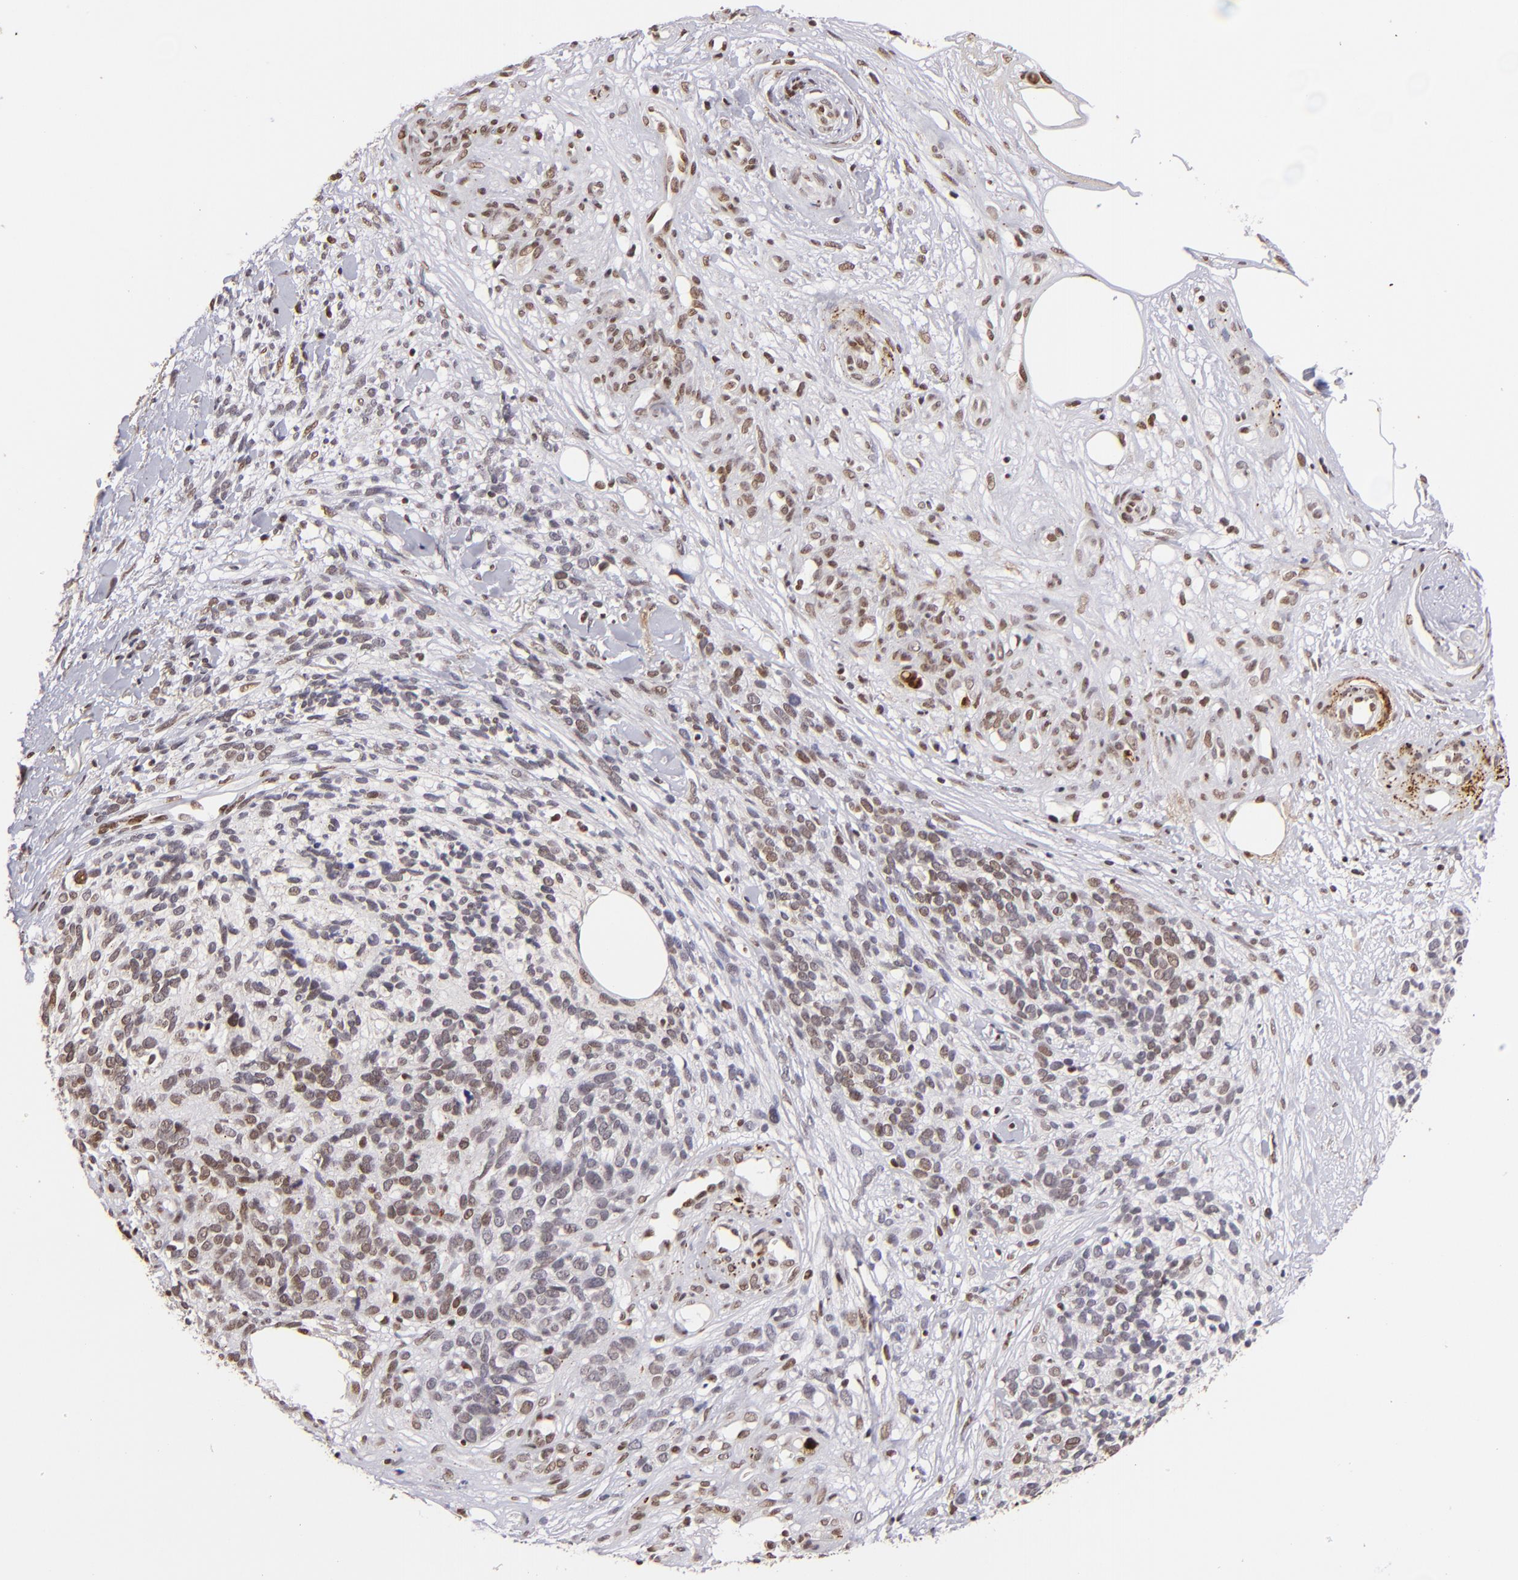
{"staining": {"intensity": "negative", "quantity": "none", "location": "none"}, "tissue": "melanoma", "cell_type": "Tumor cells", "image_type": "cancer", "snomed": [{"axis": "morphology", "description": "Malignant melanoma, NOS"}, {"axis": "topography", "description": "Skin"}], "caption": "There is no significant positivity in tumor cells of malignant melanoma.", "gene": "RXRG", "patient": {"sex": "female", "age": 85}}